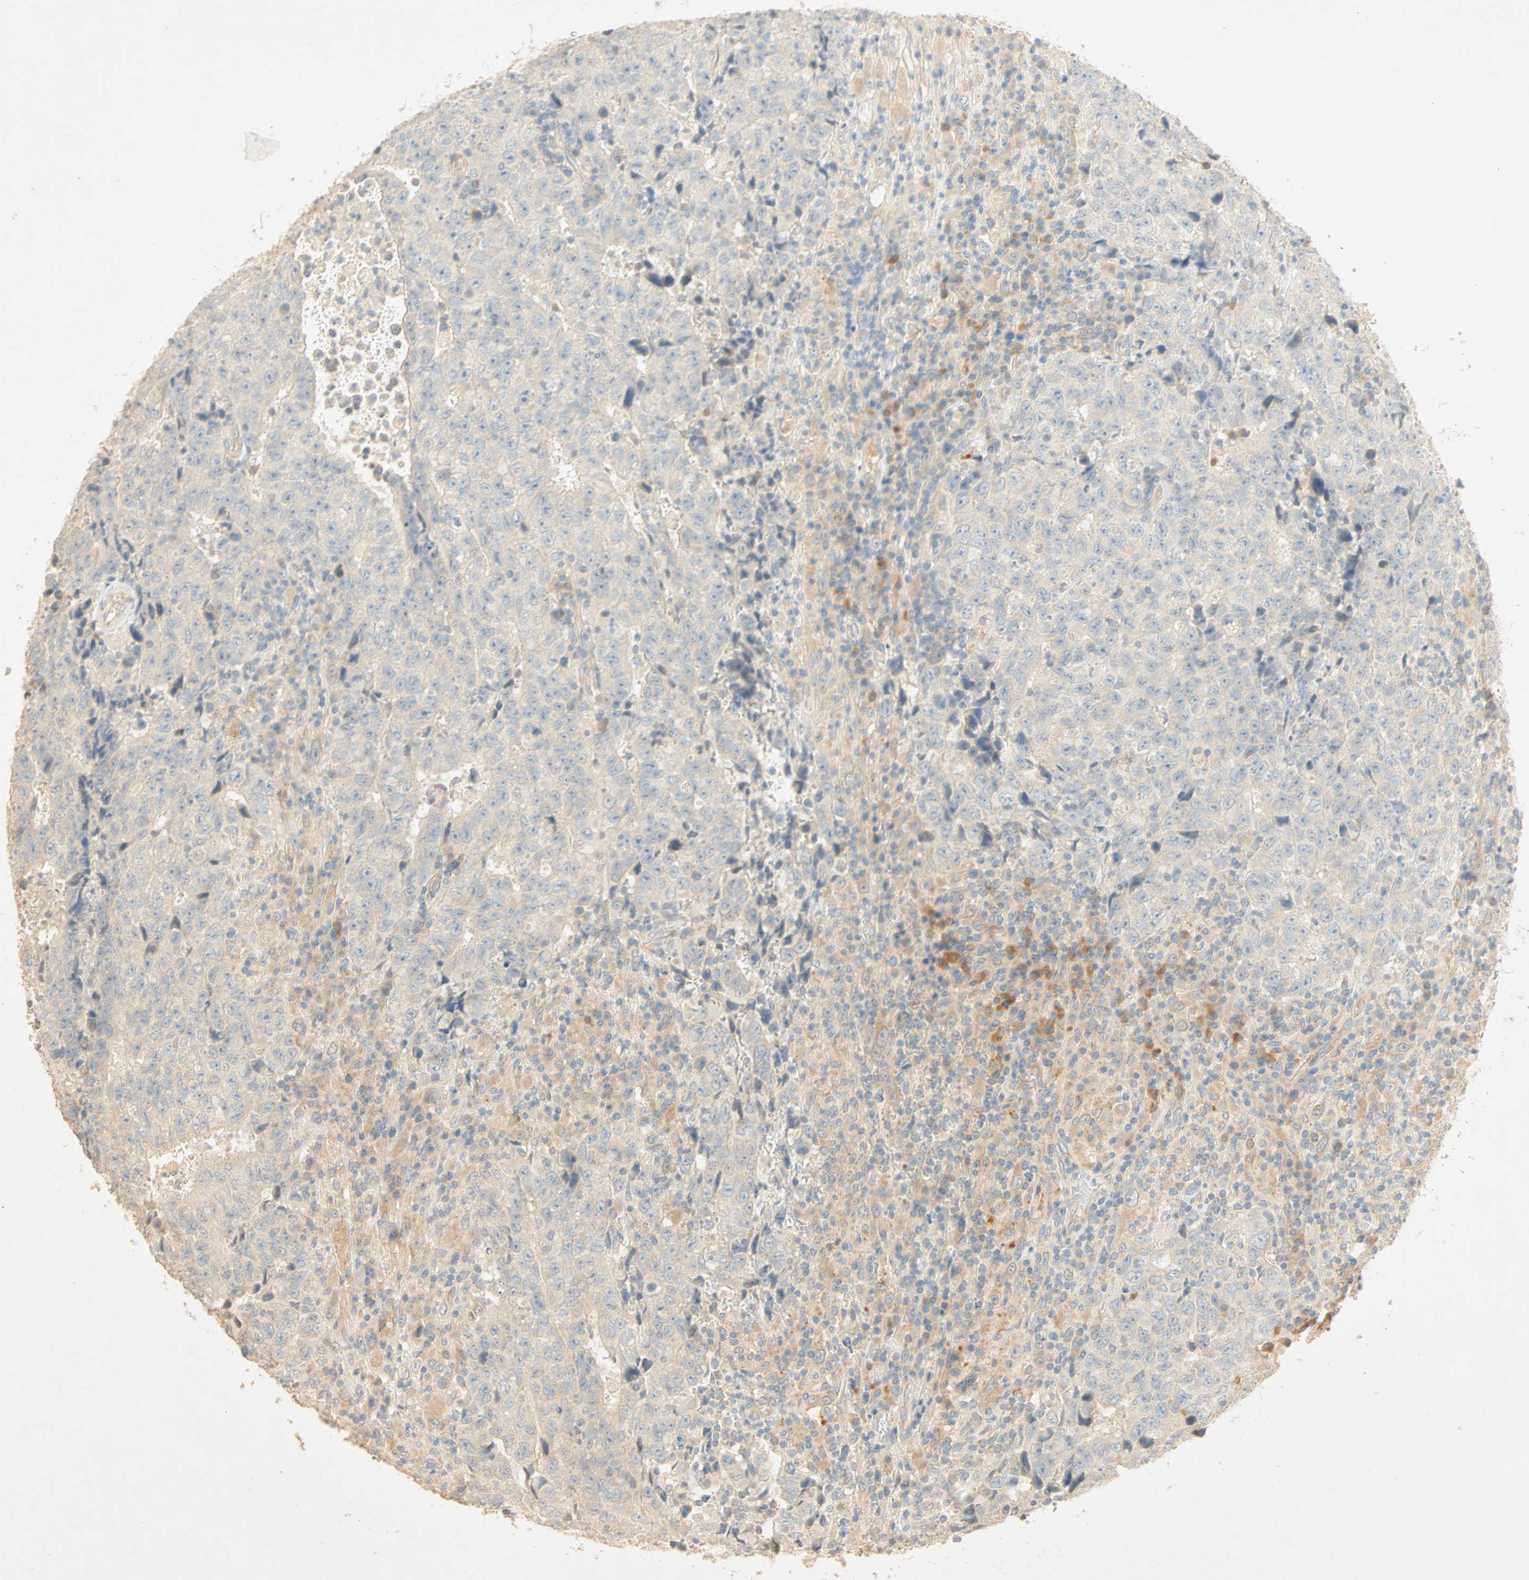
{"staining": {"intensity": "weak", "quantity": "25%-75%", "location": "cytoplasmic/membranous"}, "tissue": "testis cancer", "cell_type": "Tumor cells", "image_type": "cancer", "snomed": [{"axis": "morphology", "description": "Necrosis, NOS"}, {"axis": "morphology", "description": "Carcinoma, Embryonal, NOS"}, {"axis": "topography", "description": "Testis"}], "caption": "Immunohistochemical staining of testis cancer (embryonal carcinoma) exhibits low levels of weak cytoplasmic/membranous expression in approximately 25%-75% of tumor cells.", "gene": "SELENBP1", "patient": {"sex": "male", "age": 19}}